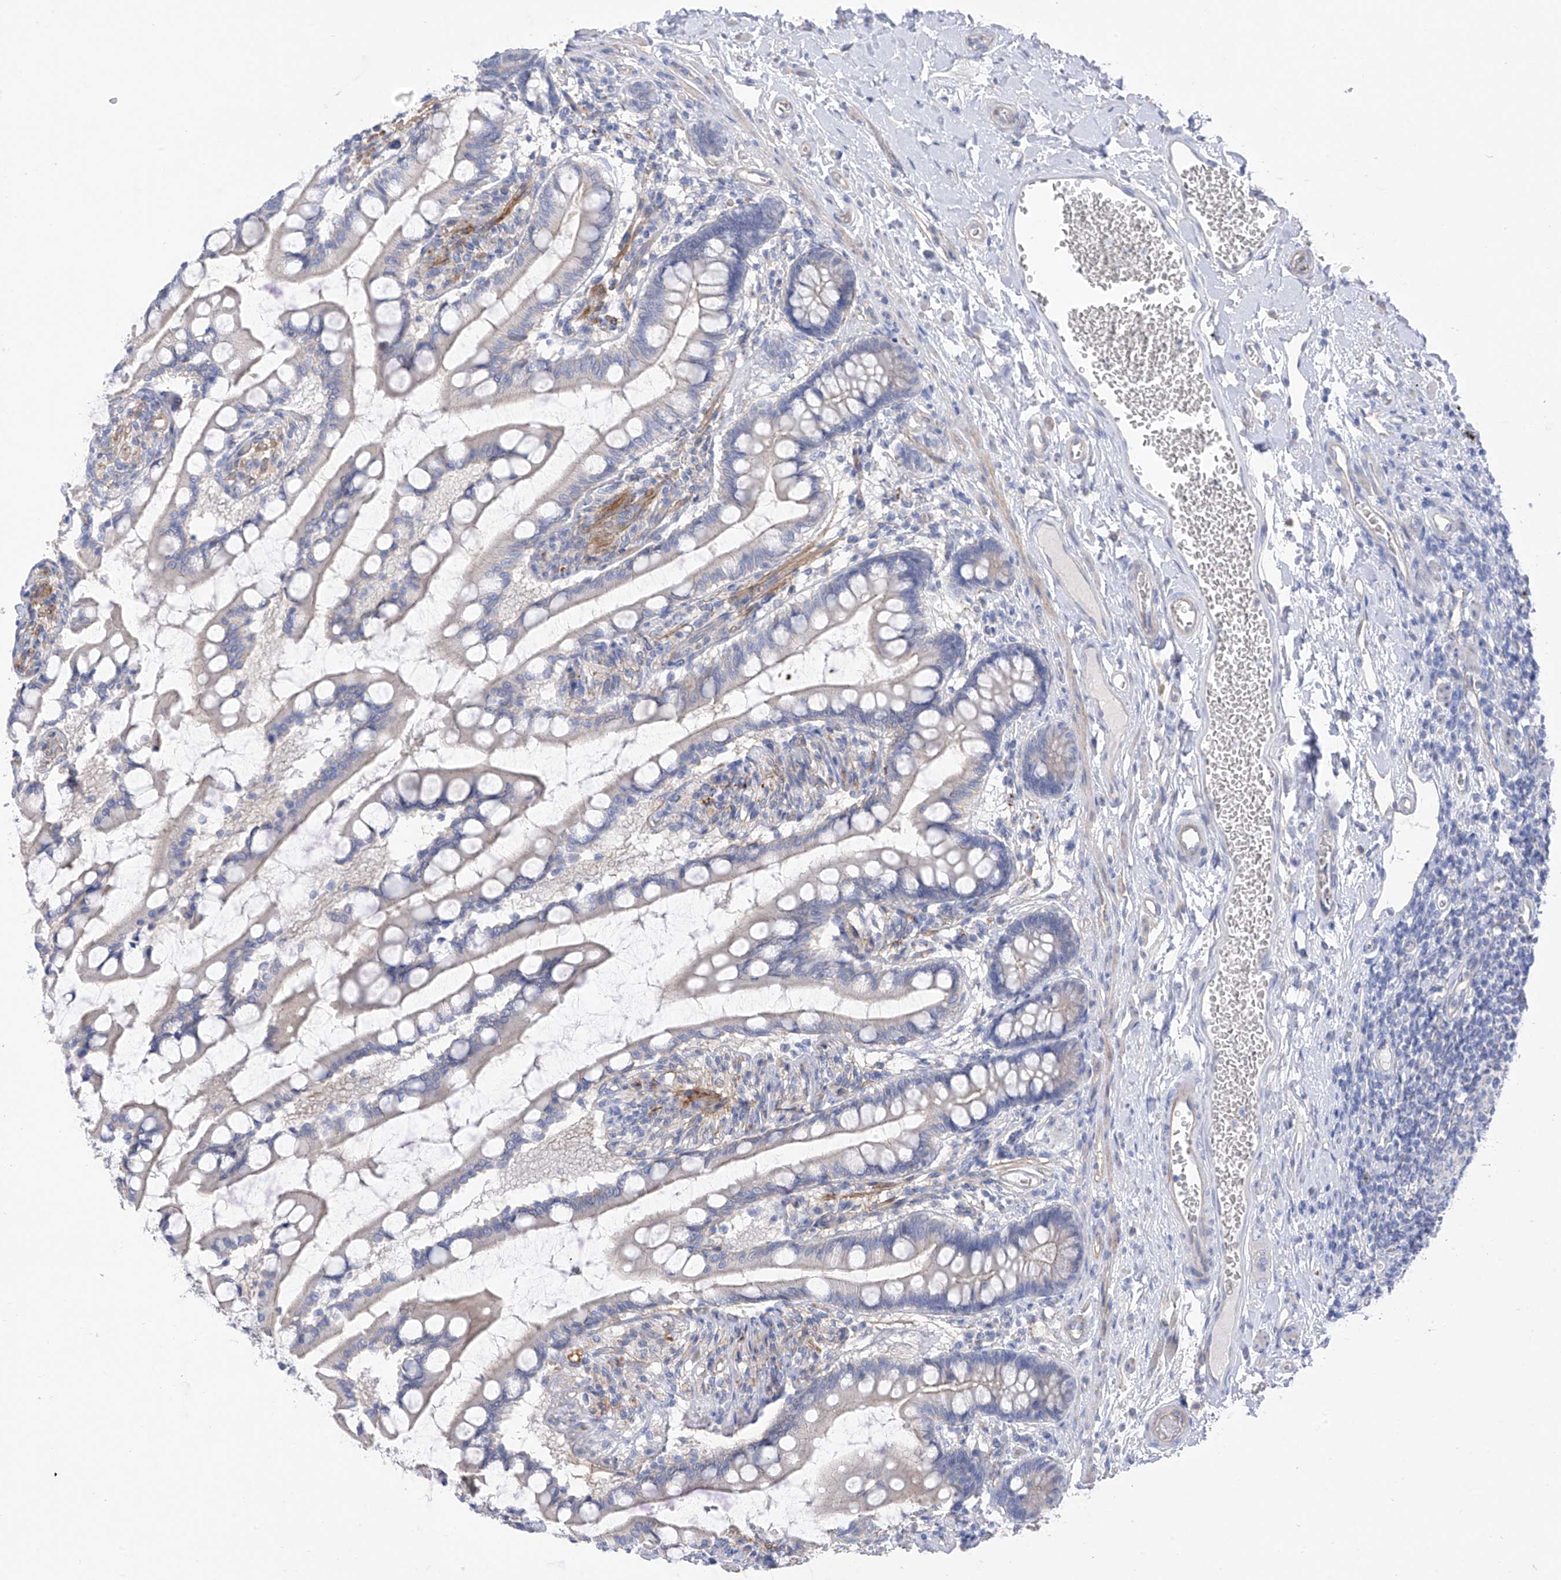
{"staining": {"intensity": "weak", "quantity": "25%-75%", "location": "cytoplasmic/membranous"}, "tissue": "small intestine", "cell_type": "Glandular cells", "image_type": "normal", "snomed": [{"axis": "morphology", "description": "Normal tissue, NOS"}, {"axis": "topography", "description": "Small intestine"}], "caption": "A photomicrograph of small intestine stained for a protein exhibits weak cytoplasmic/membranous brown staining in glandular cells.", "gene": "ITGA9", "patient": {"sex": "male", "age": 52}}